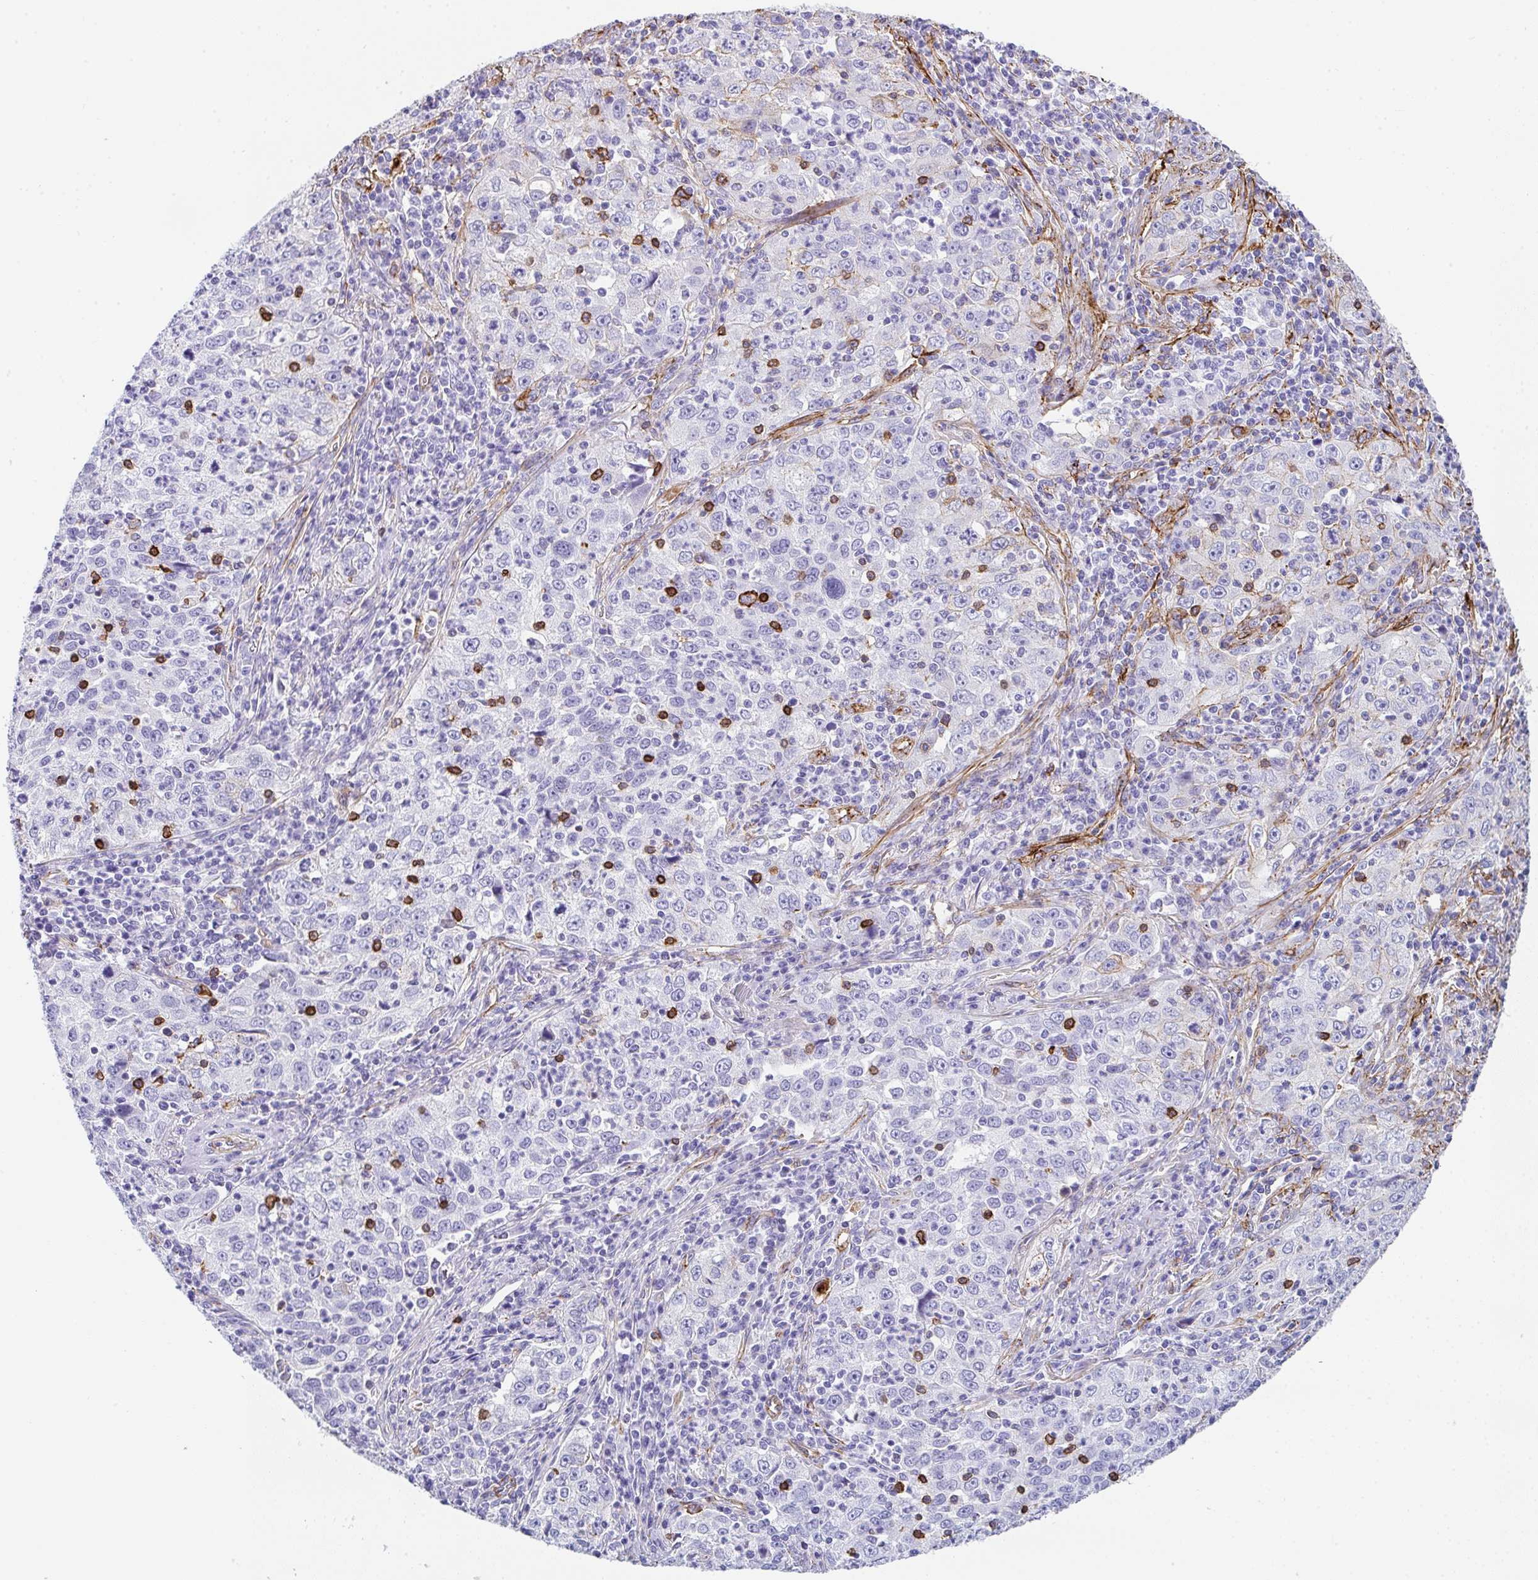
{"staining": {"intensity": "moderate", "quantity": "<25%", "location": "cytoplasmic/membranous"}, "tissue": "lung cancer", "cell_type": "Tumor cells", "image_type": "cancer", "snomed": [{"axis": "morphology", "description": "Squamous cell carcinoma, NOS"}, {"axis": "topography", "description": "Lung"}], "caption": "Lung cancer (squamous cell carcinoma) tissue exhibits moderate cytoplasmic/membranous staining in approximately <25% of tumor cells Nuclei are stained in blue.", "gene": "DBN1", "patient": {"sex": "male", "age": 71}}